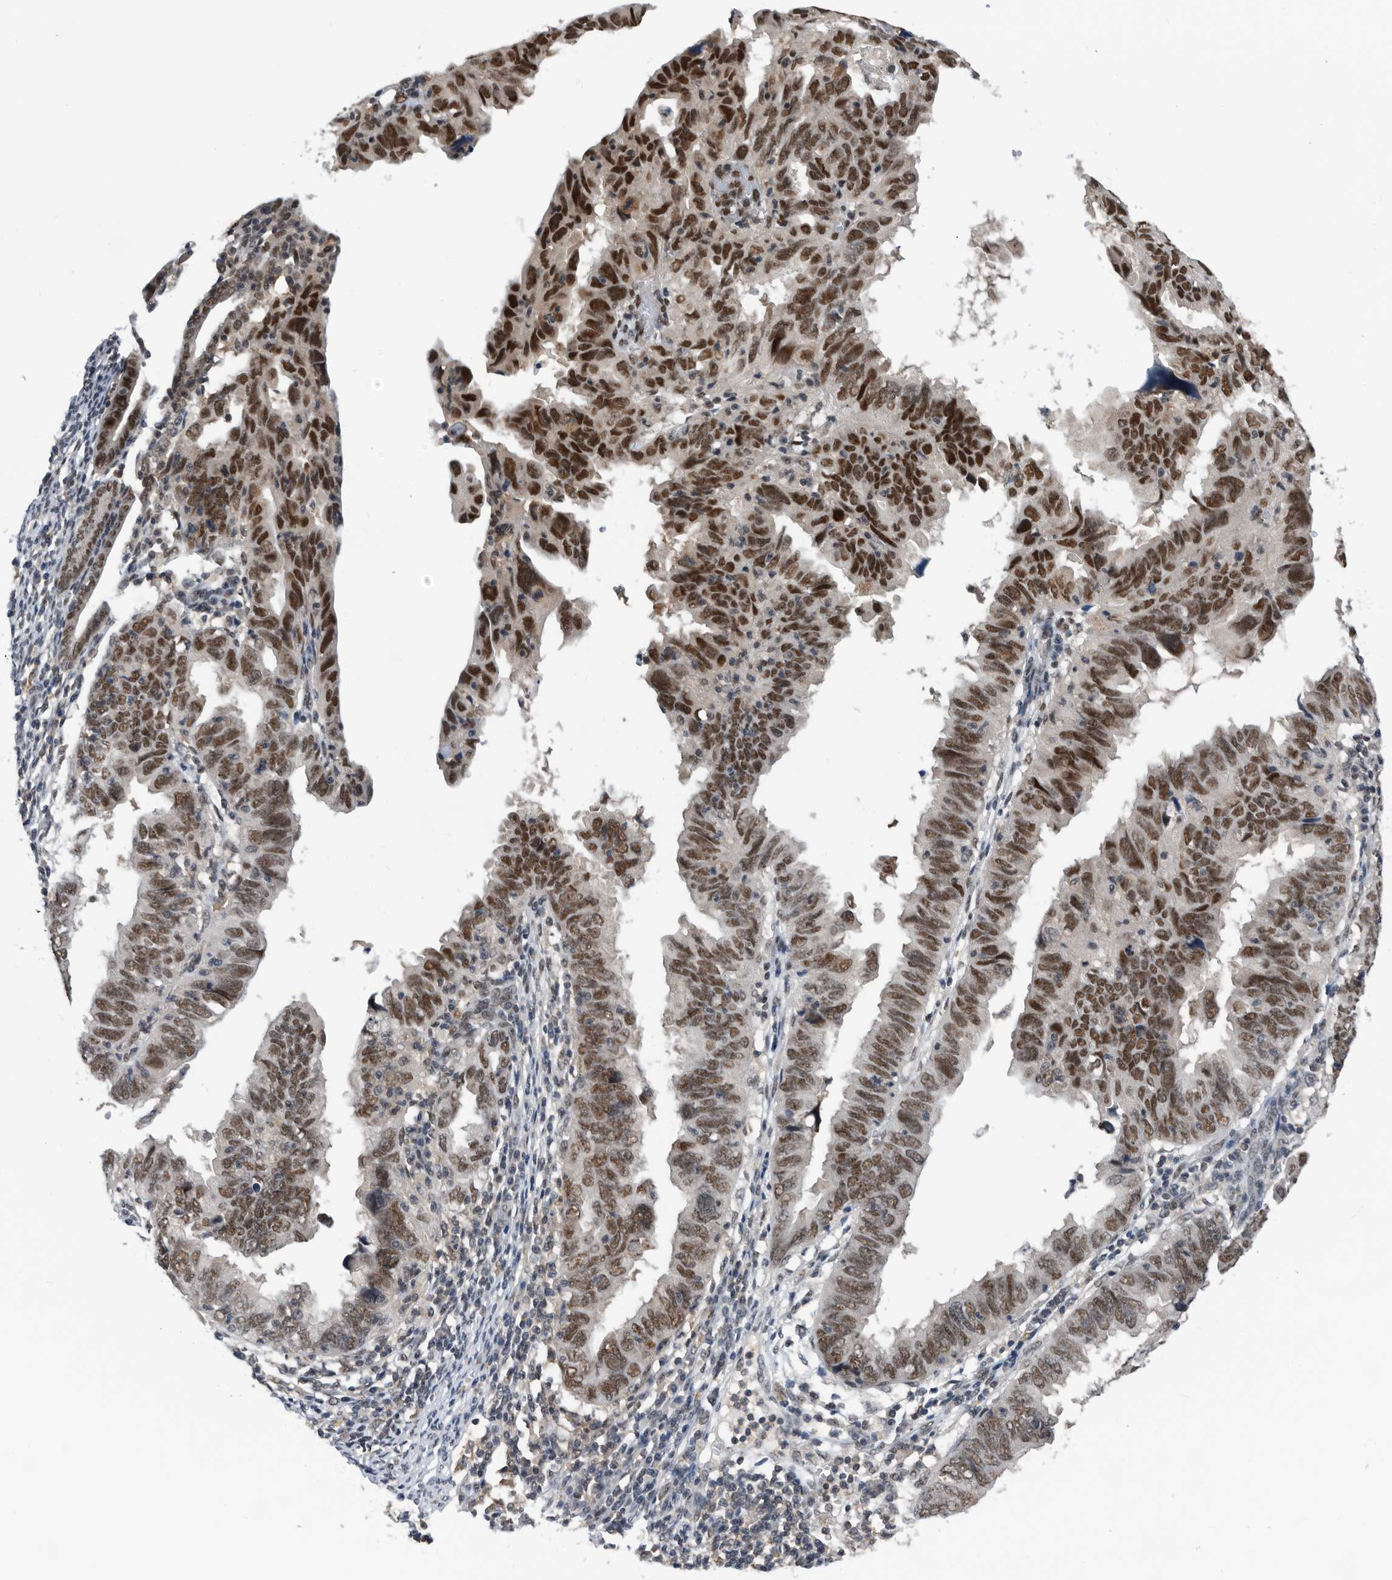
{"staining": {"intensity": "strong", "quantity": "25%-75%", "location": "nuclear"}, "tissue": "endometrial cancer", "cell_type": "Tumor cells", "image_type": "cancer", "snomed": [{"axis": "morphology", "description": "Adenocarcinoma, NOS"}, {"axis": "topography", "description": "Uterus"}], "caption": "Adenocarcinoma (endometrial) stained with DAB IHC exhibits high levels of strong nuclear staining in approximately 25%-75% of tumor cells.", "gene": "ZNF260", "patient": {"sex": "female", "age": 77}}